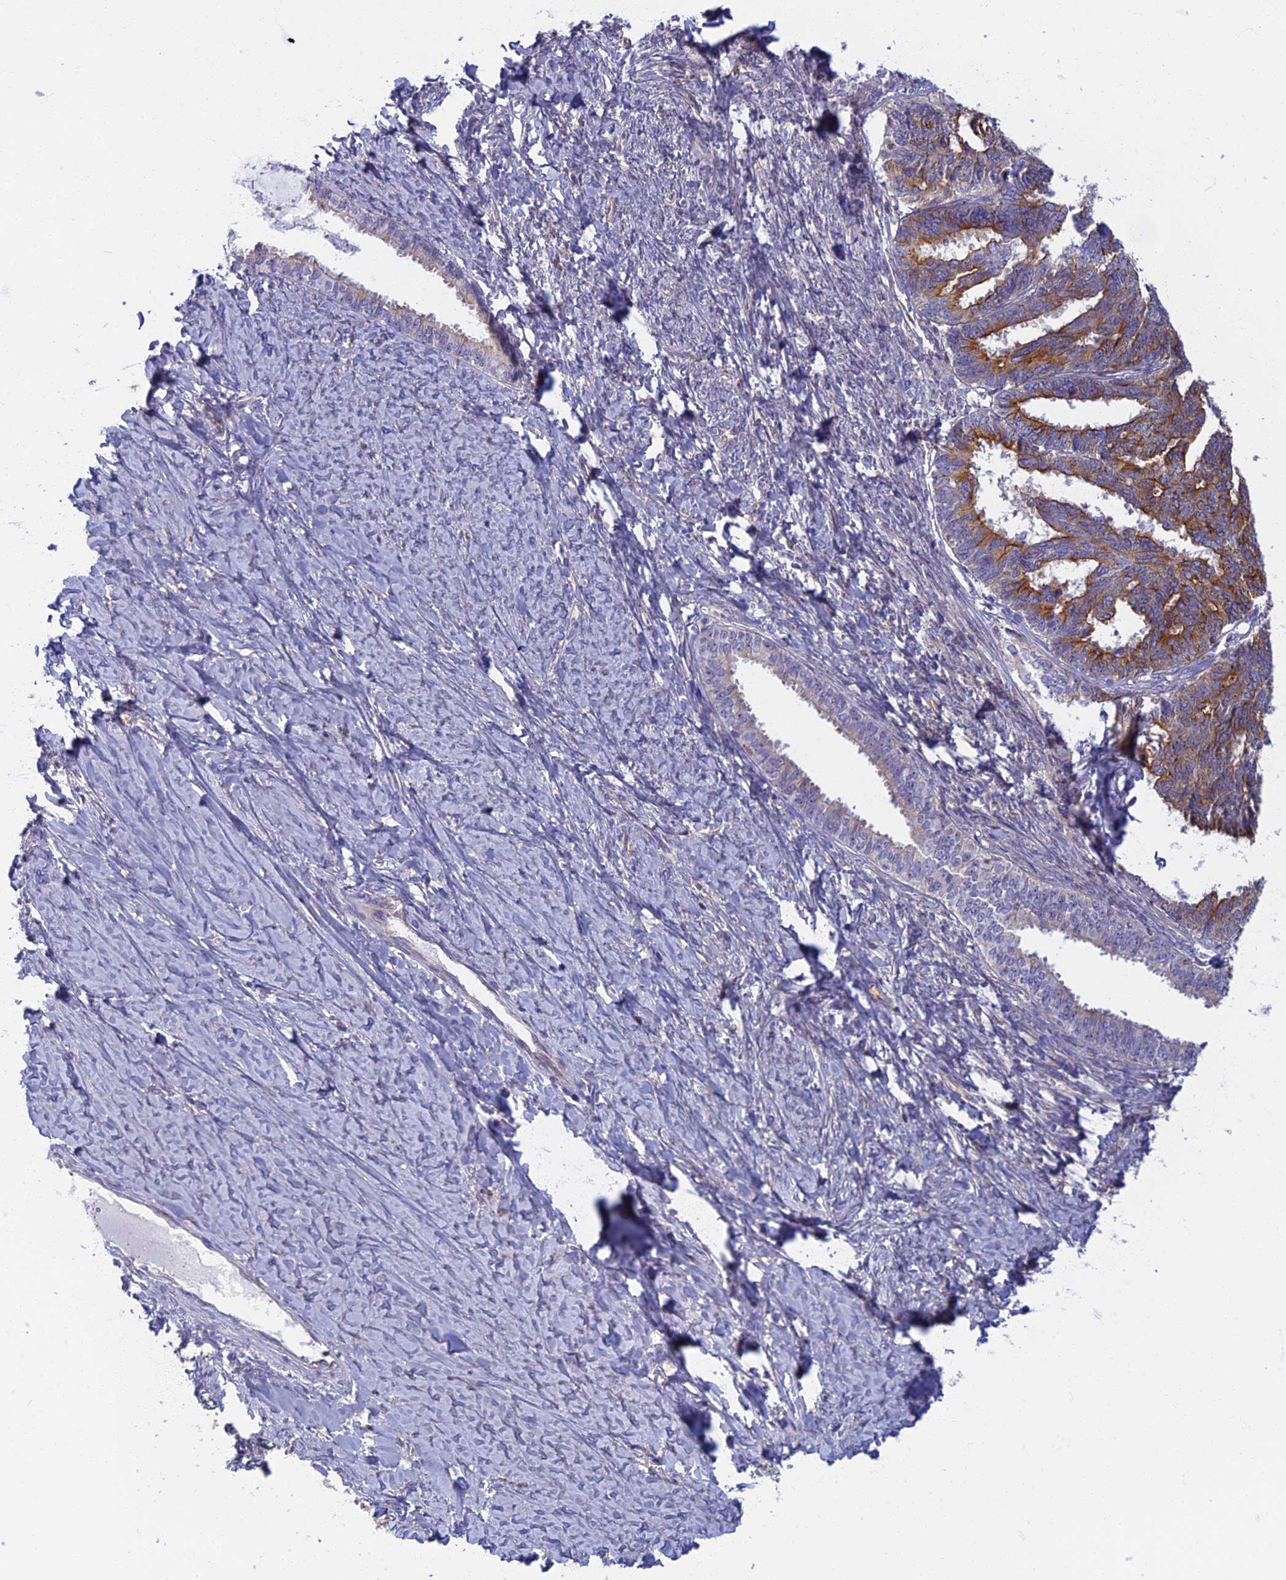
{"staining": {"intensity": "moderate", "quantity": "25%-75%", "location": "cytoplasmic/membranous"}, "tissue": "ovarian cancer", "cell_type": "Tumor cells", "image_type": "cancer", "snomed": [{"axis": "morphology", "description": "Cystadenocarcinoma, serous, NOS"}, {"axis": "topography", "description": "Ovary"}], "caption": "About 25%-75% of tumor cells in ovarian cancer (serous cystadenocarcinoma) reveal moderate cytoplasmic/membranous protein staining as visualized by brown immunohistochemical staining.", "gene": "NOL10", "patient": {"sex": "female", "age": 79}}